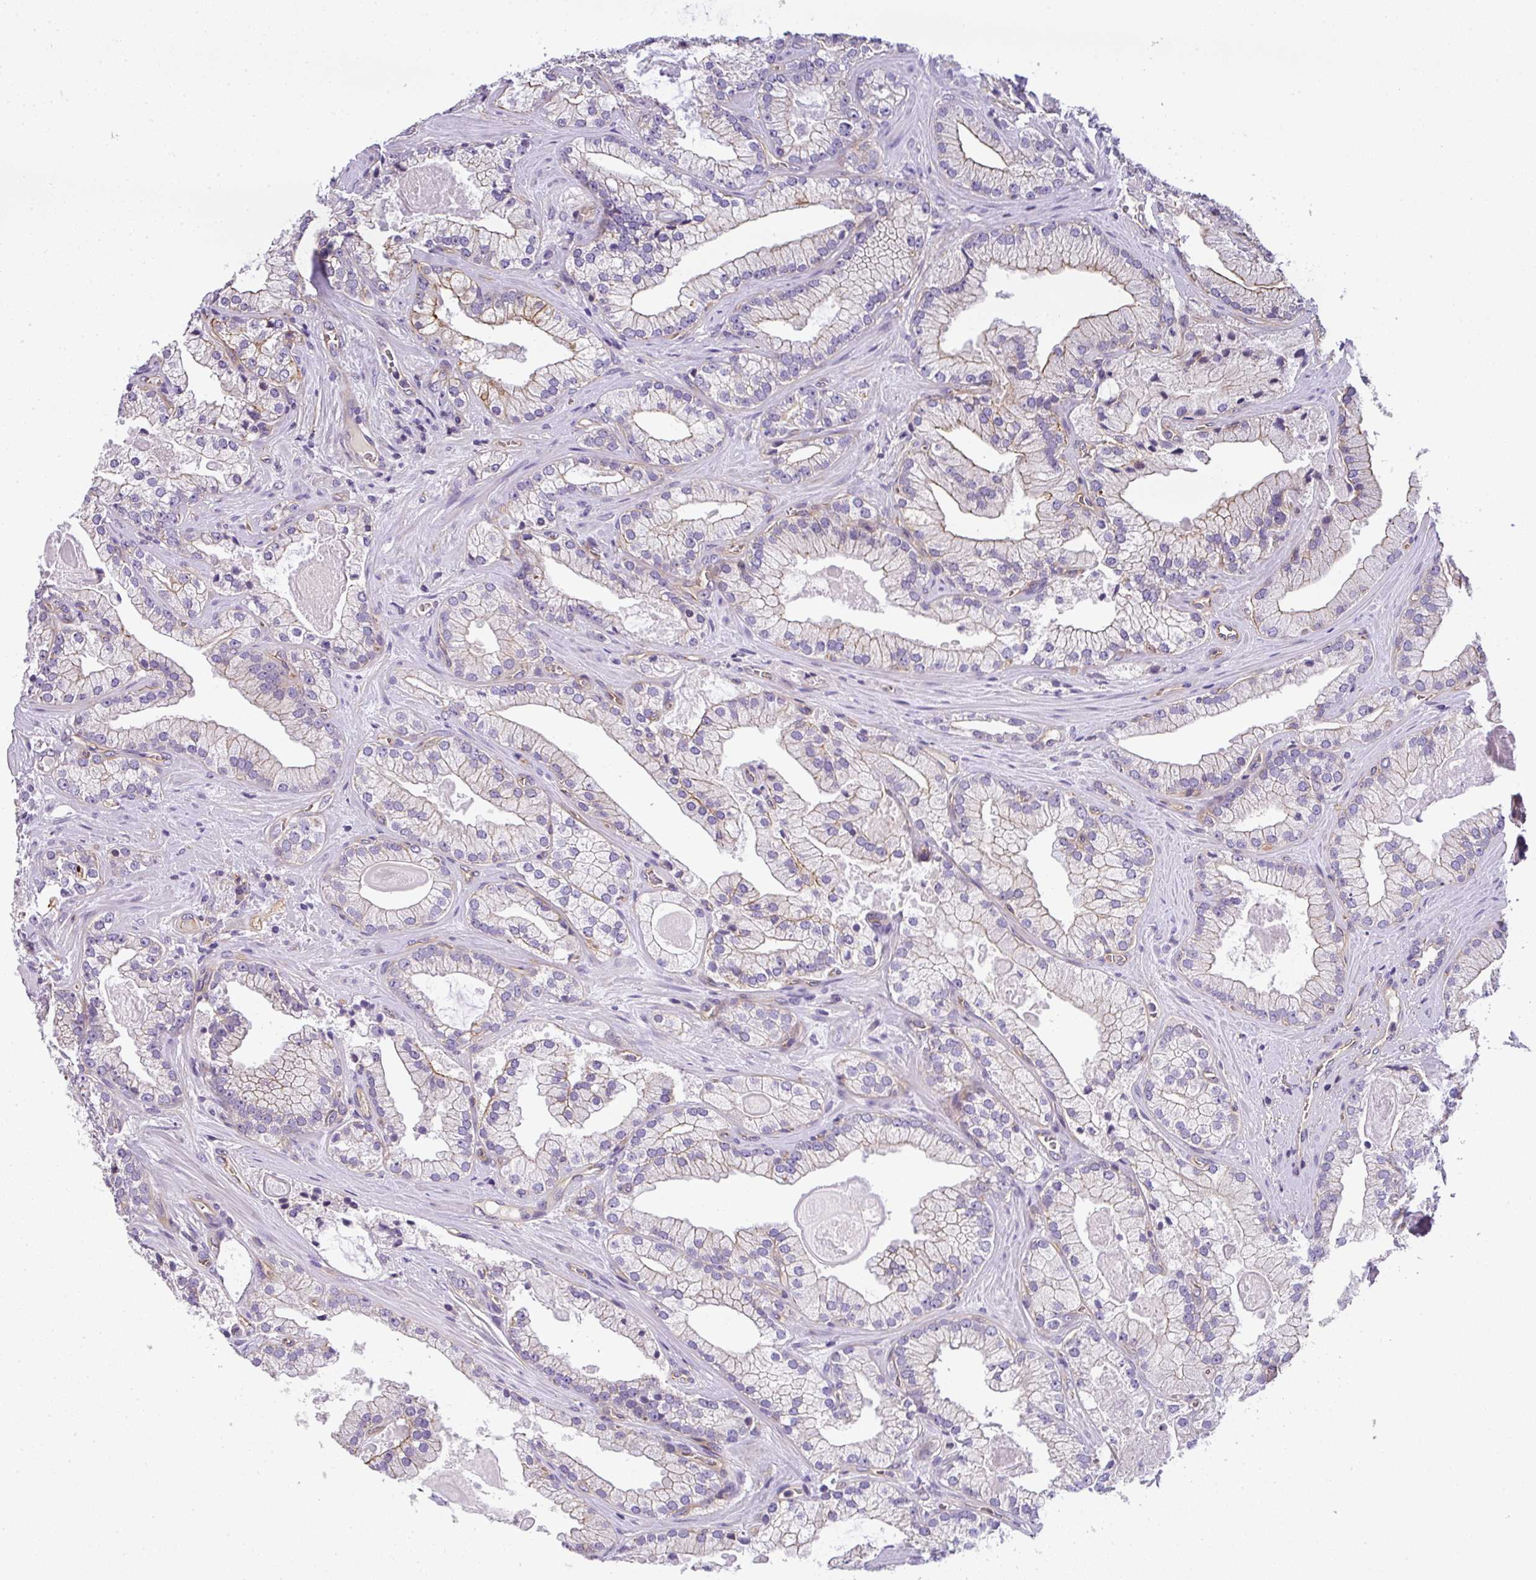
{"staining": {"intensity": "negative", "quantity": "none", "location": "none"}, "tissue": "prostate cancer", "cell_type": "Tumor cells", "image_type": "cancer", "snomed": [{"axis": "morphology", "description": "Adenocarcinoma, High grade"}, {"axis": "topography", "description": "Prostate"}], "caption": "Tumor cells show no significant staining in prostate adenocarcinoma (high-grade). (Stains: DAB (3,3'-diaminobenzidine) immunohistochemistry (IHC) with hematoxylin counter stain, Microscopy: brightfield microscopy at high magnification).", "gene": "OR11H4", "patient": {"sex": "male", "age": 68}}